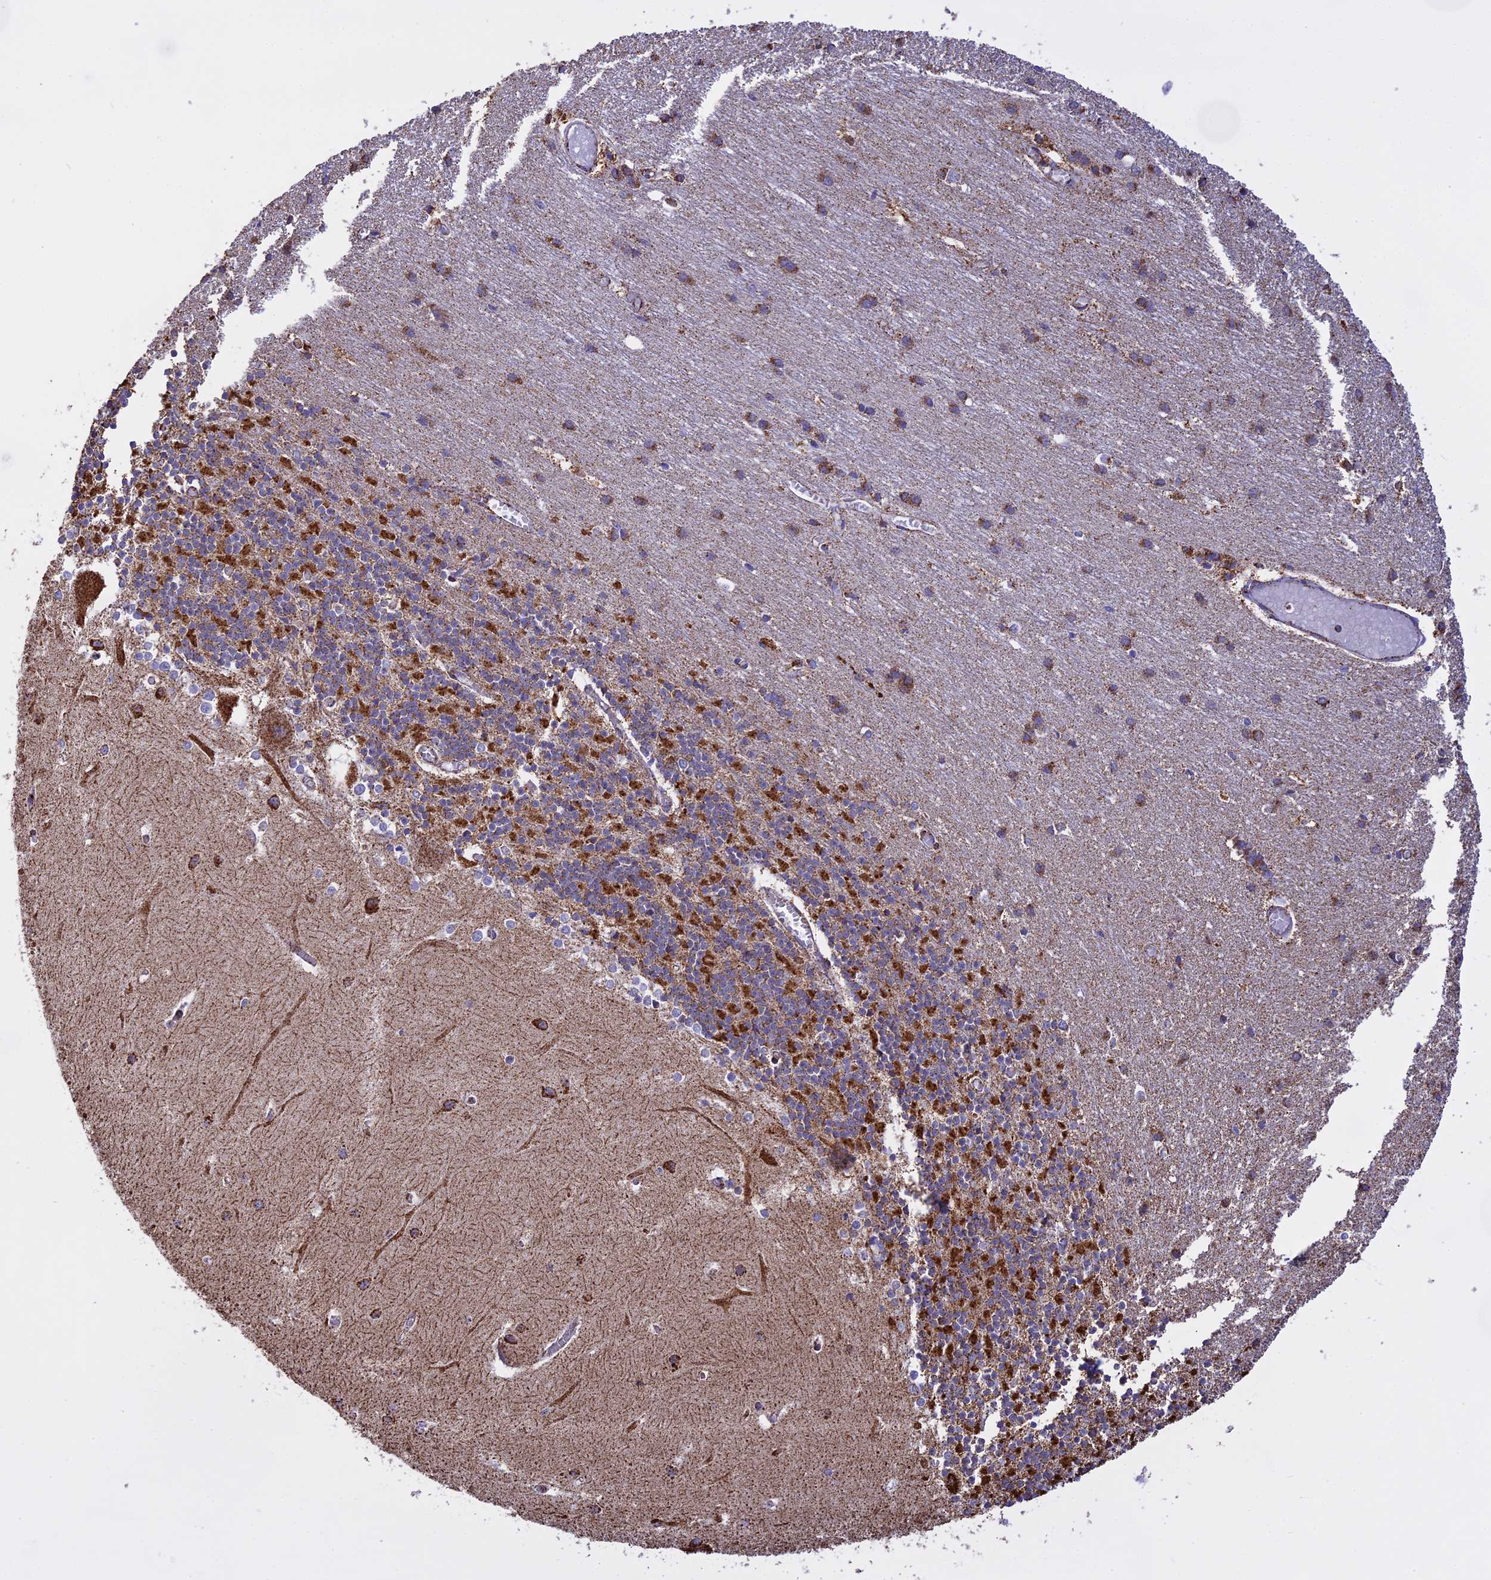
{"staining": {"intensity": "moderate", "quantity": "25%-75%", "location": "cytoplasmic/membranous"}, "tissue": "cerebellum", "cell_type": "Cells in granular layer", "image_type": "normal", "snomed": [{"axis": "morphology", "description": "Normal tissue, NOS"}, {"axis": "topography", "description": "Cerebellum"}], "caption": "Cerebellum stained with a brown dye exhibits moderate cytoplasmic/membranous positive staining in approximately 25%-75% of cells in granular layer.", "gene": "KCNG1", "patient": {"sex": "male", "age": 37}}